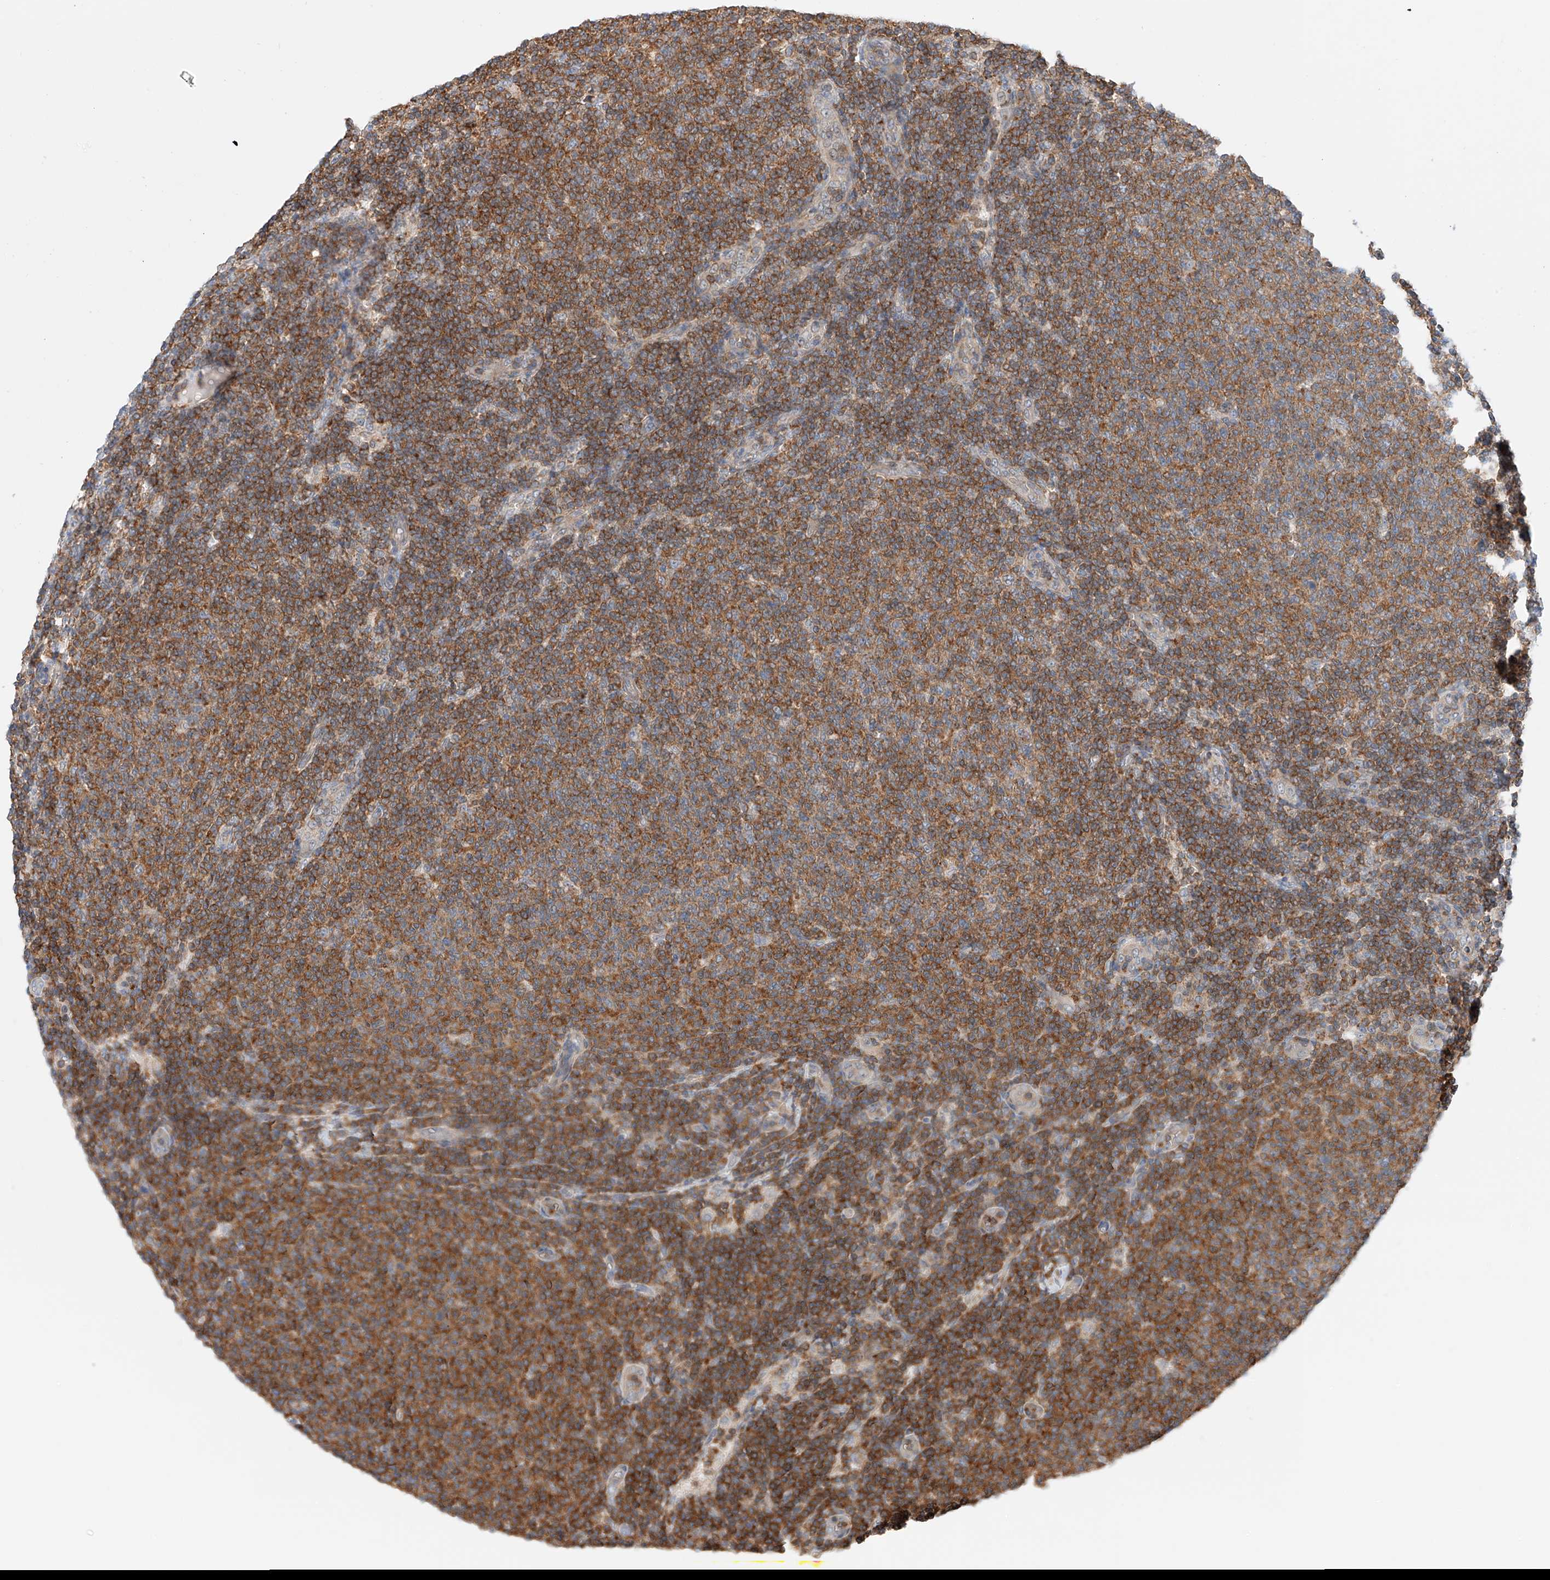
{"staining": {"intensity": "strong", "quantity": ">75%", "location": "cytoplasmic/membranous"}, "tissue": "lymphoma", "cell_type": "Tumor cells", "image_type": "cancer", "snomed": [{"axis": "morphology", "description": "Malignant lymphoma, non-Hodgkin's type, Low grade"}, {"axis": "topography", "description": "Lymph node"}], "caption": "Low-grade malignant lymphoma, non-Hodgkin's type stained with a brown dye demonstrates strong cytoplasmic/membranous positive staining in approximately >75% of tumor cells.", "gene": "MFN2", "patient": {"sex": "male", "age": 66}}